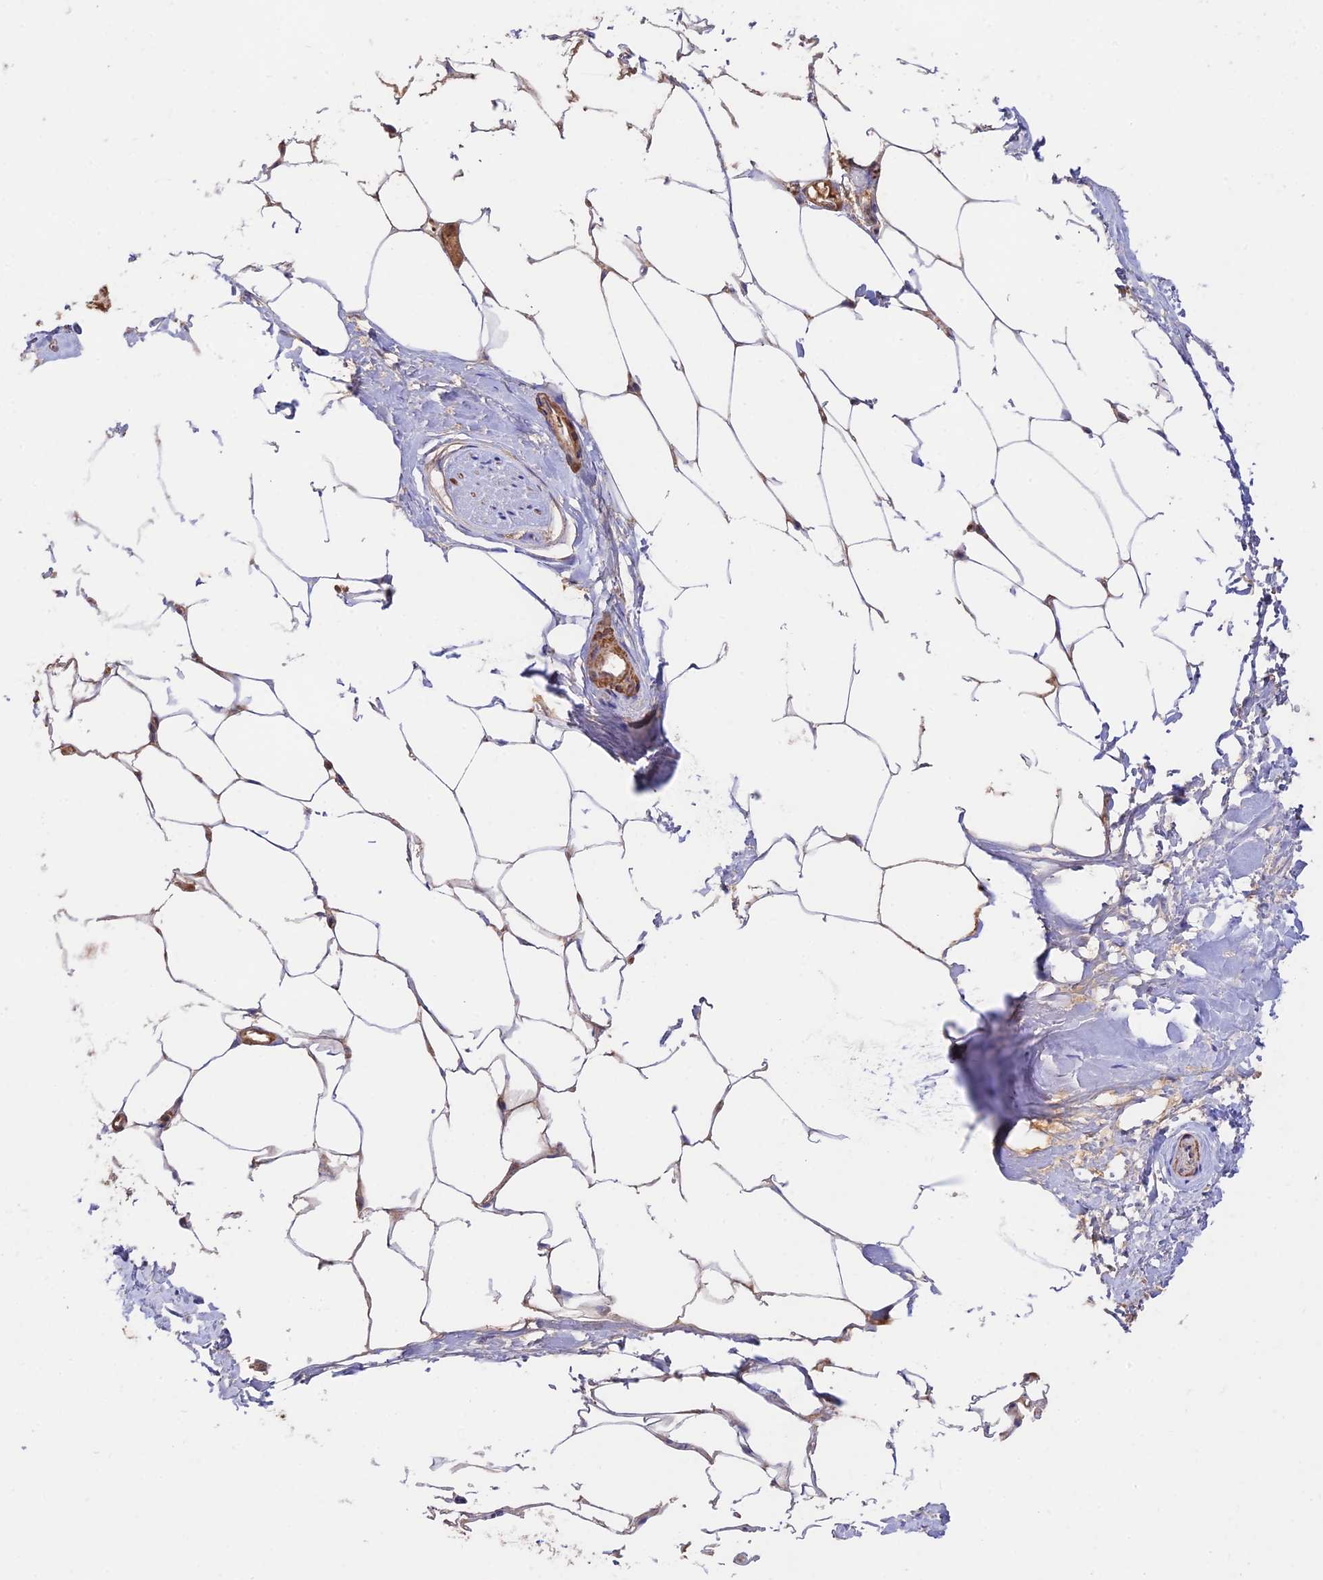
{"staining": {"intensity": "weak", "quantity": ">75%", "location": "cytoplasmic/membranous"}, "tissue": "adipose tissue", "cell_type": "Adipocytes", "image_type": "normal", "snomed": [{"axis": "morphology", "description": "Normal tissue, NOS"}, {"axis": "morphology", "description": "Adenocarcinoma, Low grade"}, {"axis": "topography", "description": "Prostate"}, {"axis": "topography", "description": "Peripheral nerve tissue"}], "caption": "Immunohistochemical staining of normal human adipose tissue exhibits weak cytoplasmic/membranous protein staining in about >75% of adipocytes.", "gene": "CLCF1", "patient": {"sex": "male", "age": 63}}